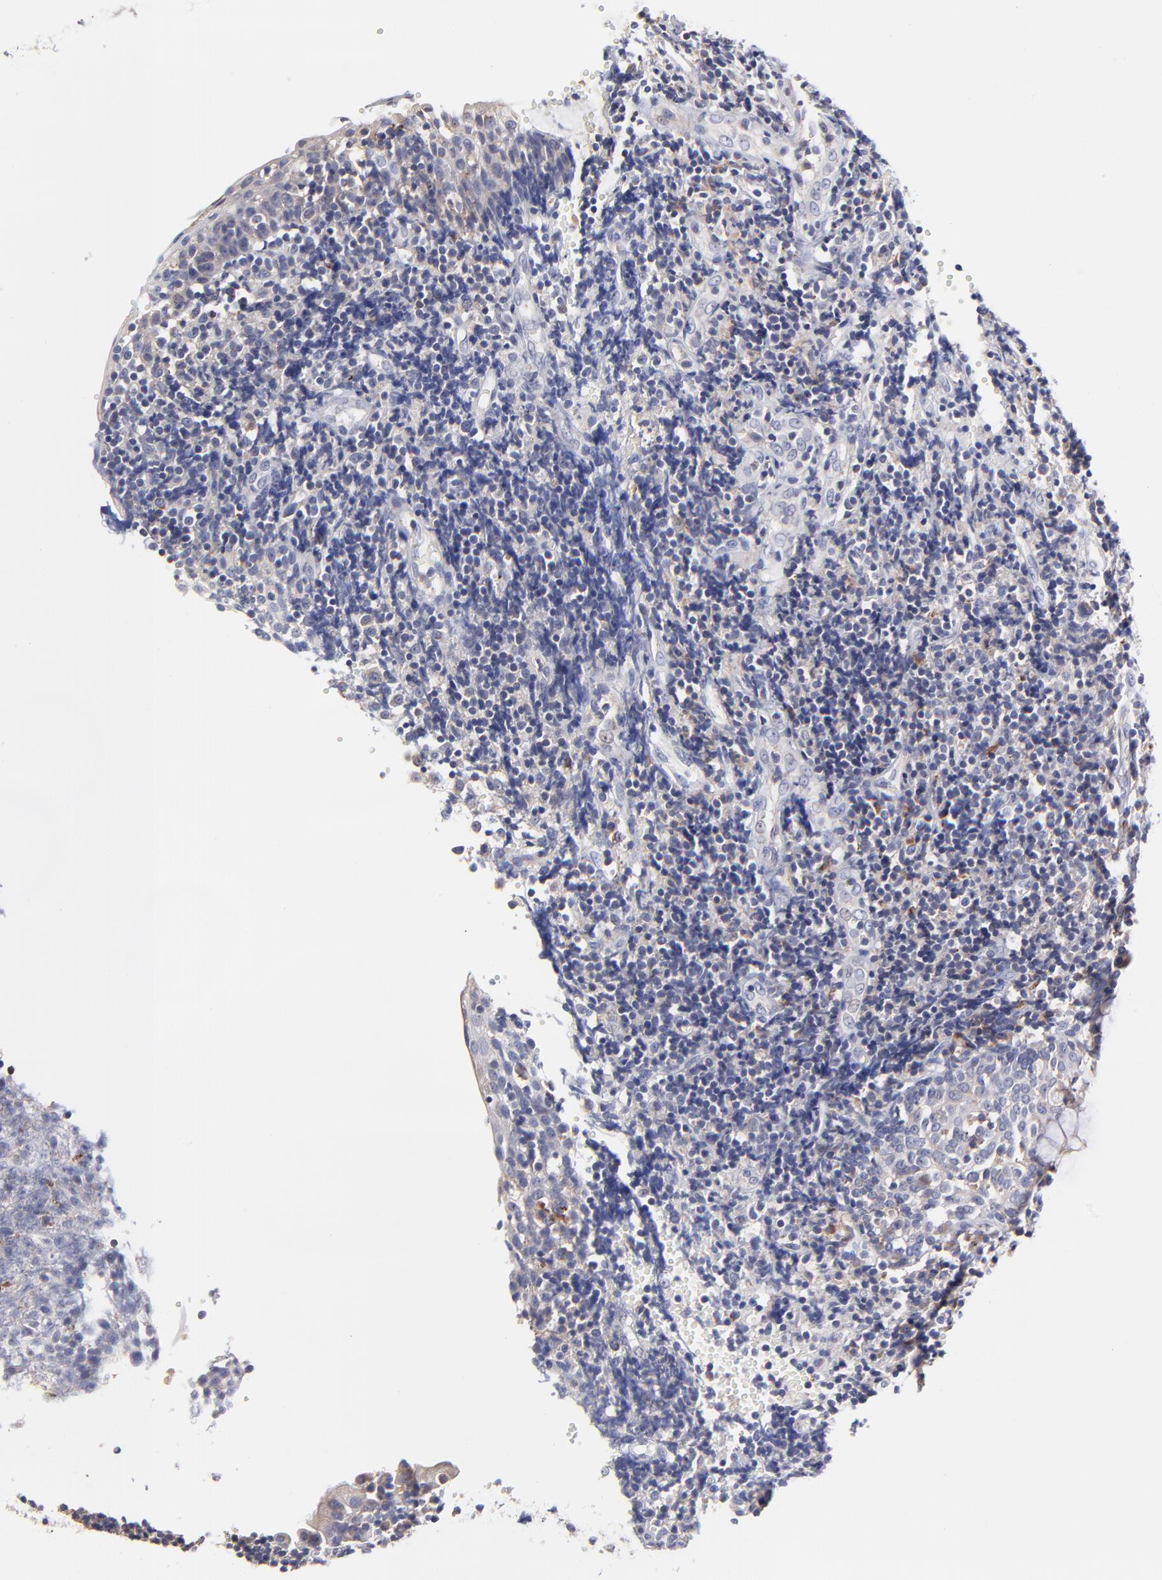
{"staining": {"intensity": "moderate", "quantity": ">75%", "location": "cytoplasmic/membranous"}, "tissue": "tonsil", "cell_type": "Germinal center cells", "image_type": "normal", "snomed": [{"axis": "morphology", "description": "Normal tissue, NOS"}, {"axis": "topography", "description": "Tonsil"}], "caption": "IHC (DAB (3,3'-diaminobenzidine)) staining of normal tonsil demonstrates moderate cytoplasmic/membranous protein expression in about >75% of germinal center cells. The staining is performed using DAB brown chromogen to label protein expression. The nuclei are counter-stained blue using hematoxylin.", "gene": "GCSAM", "patient": {"sex": "female", "age": 40}}